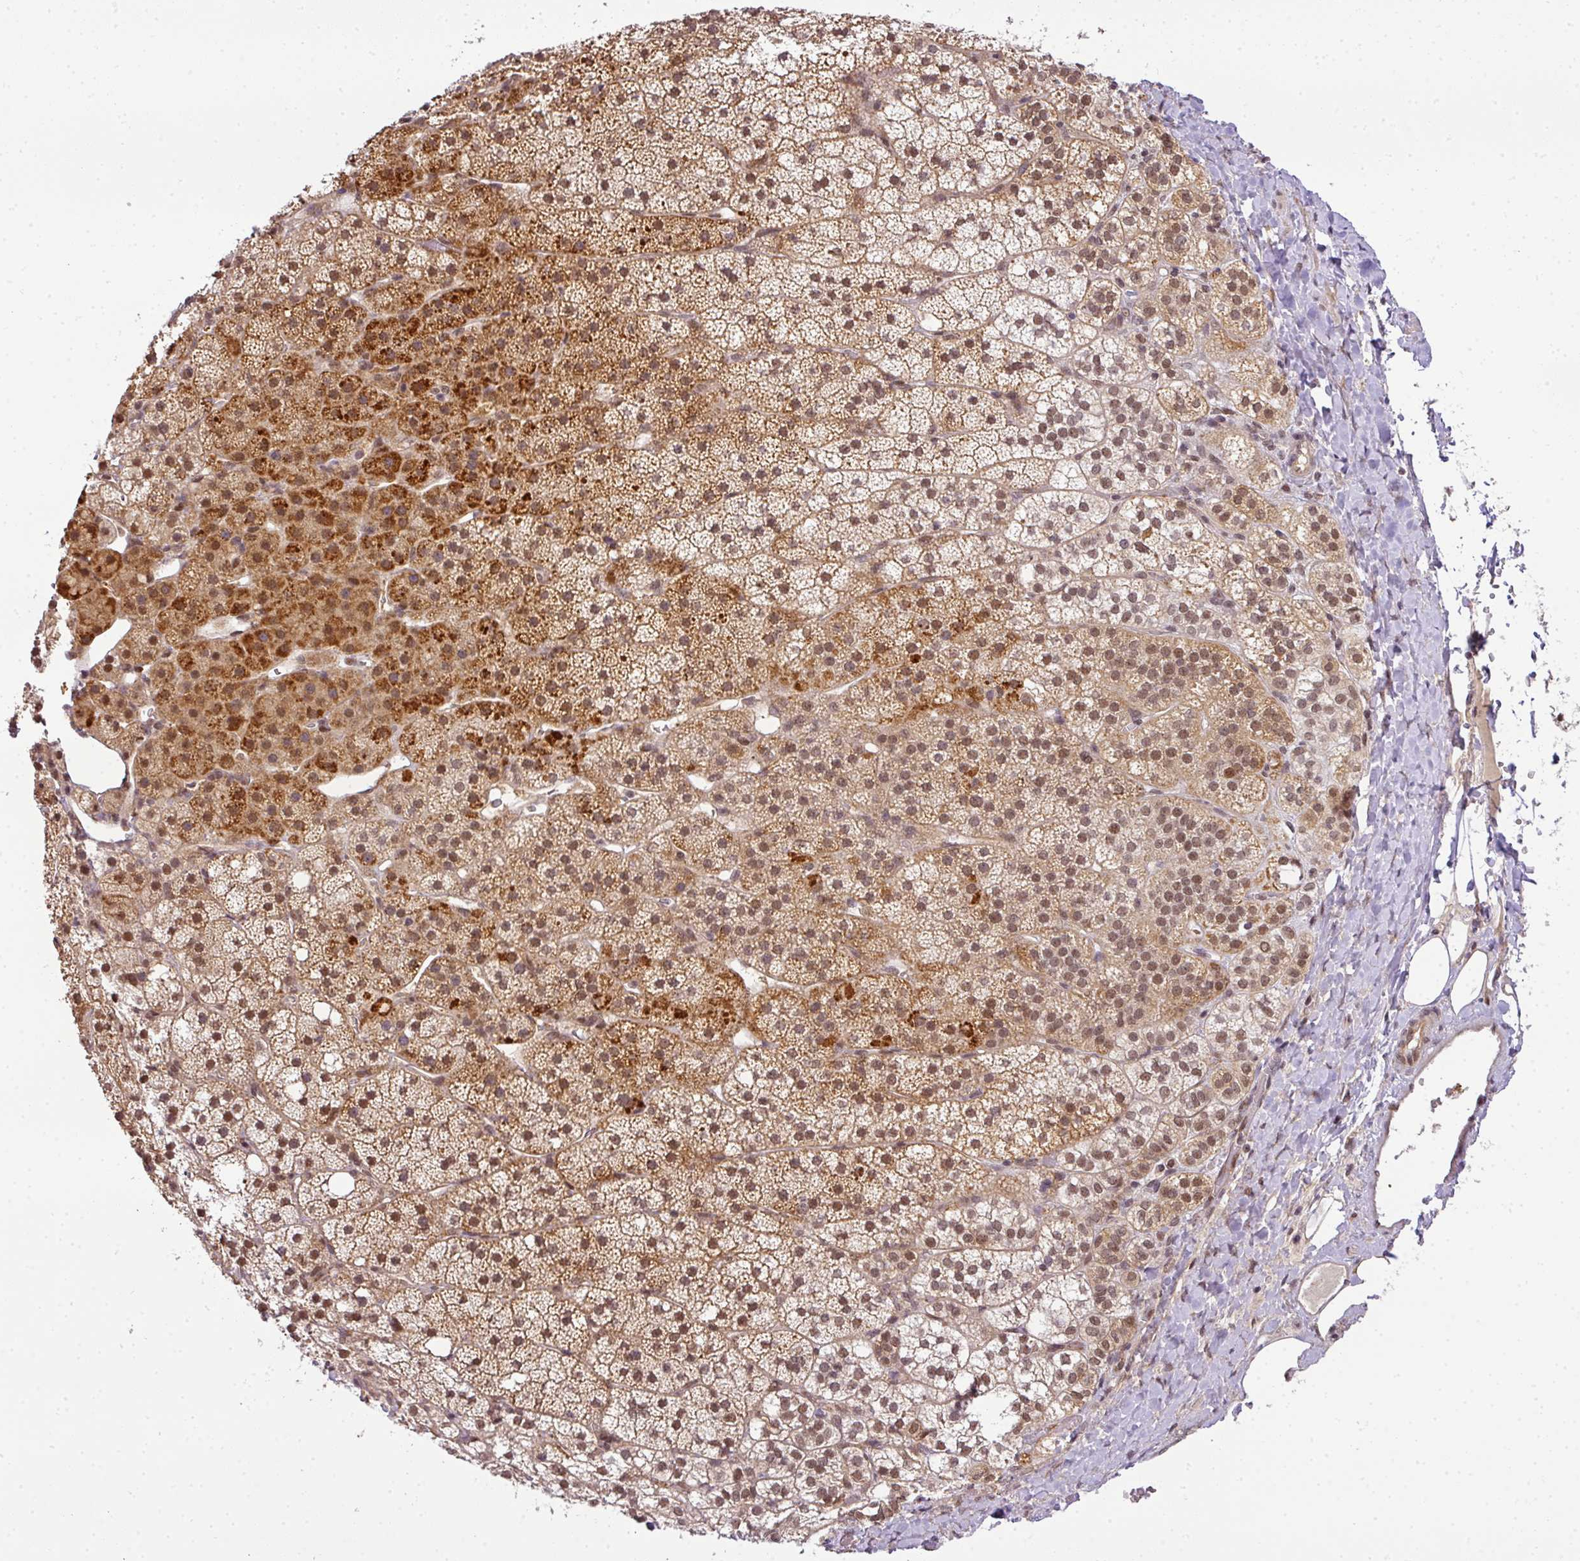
{"staining": {"intensity": "strong", "quantity": ">75%", "location": "cytoplasmic/membranous,nuclear"}, "tissue": "adrenal gland", "cell_type": "Glandular cells", "image_type": "normal", "snomed": [{"axis": "morphology", "description": "Normal tissue, NOS"}, {"axis": "topography", "description": "Adrenal gland"}], "caption": "Immunohistochemistry (IHC) image of unremarkable adrenal gland: adrenal gland stained using immunohistochemistry demonstrates high levels of strong protein expression localized specifically in the cytoplasmic/membranous,nuclear of glandular cells, appearing as a cytoplasmic/membranous,nuclear brown color.", "gene": "C1orf226", "patient": {"sex": "male", "age": 53}}